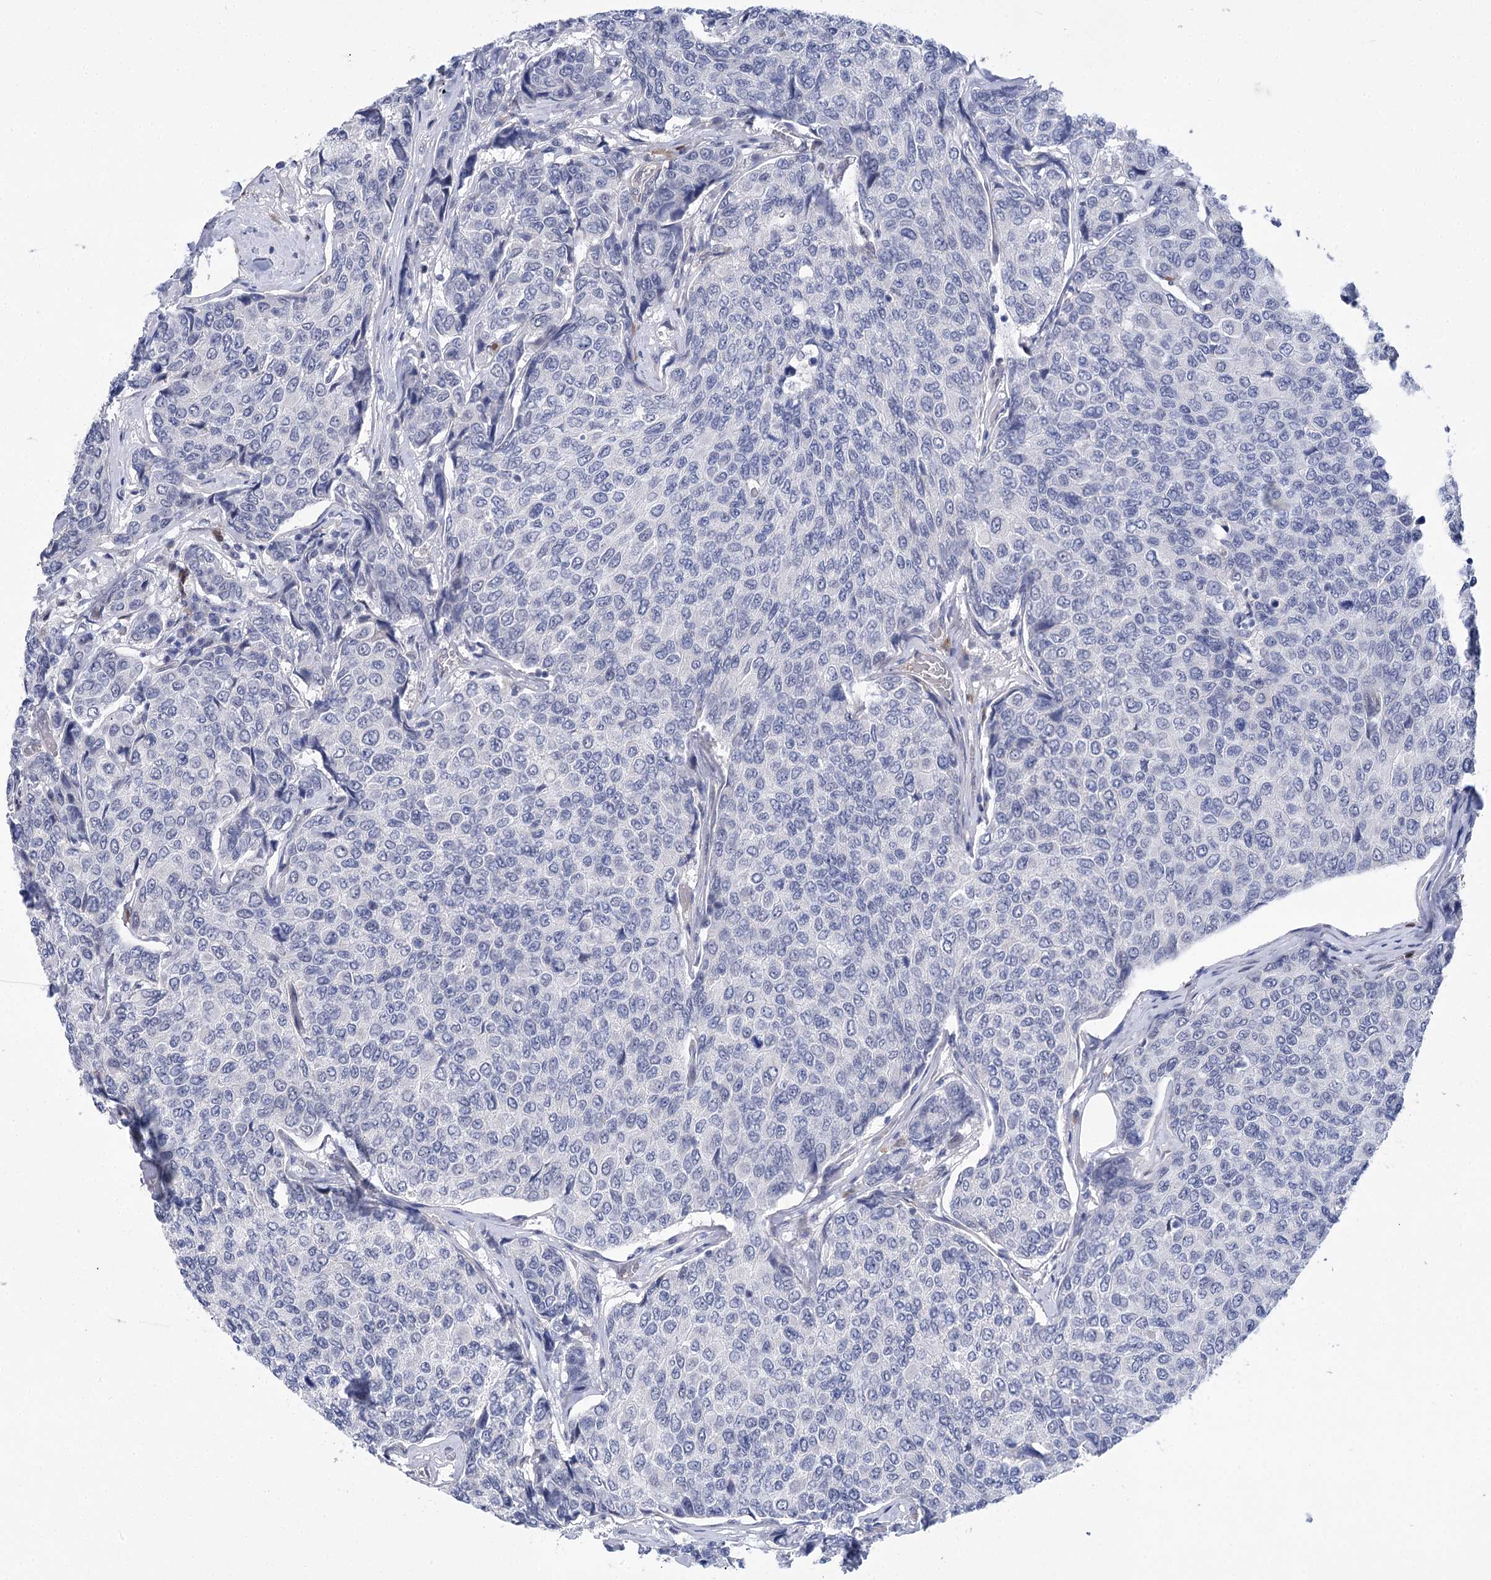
{"staining": {"intensity": "negative", "quantity": "none", "location": "none"}, "tissue": "breast cancer", "cell_type": "Tumor cells", "image_type": "cancer", "snomed": [{"axis": "morphology", "description": "Duct carcinoma"}, {"axis": "topography", "description": "Breast"}], "caption": "Breast cancer stained for a protein using IHC exhibits no positivity tumor cells.", "gene": "THAP6", "patient": {"sex": "female", "age": 55}}